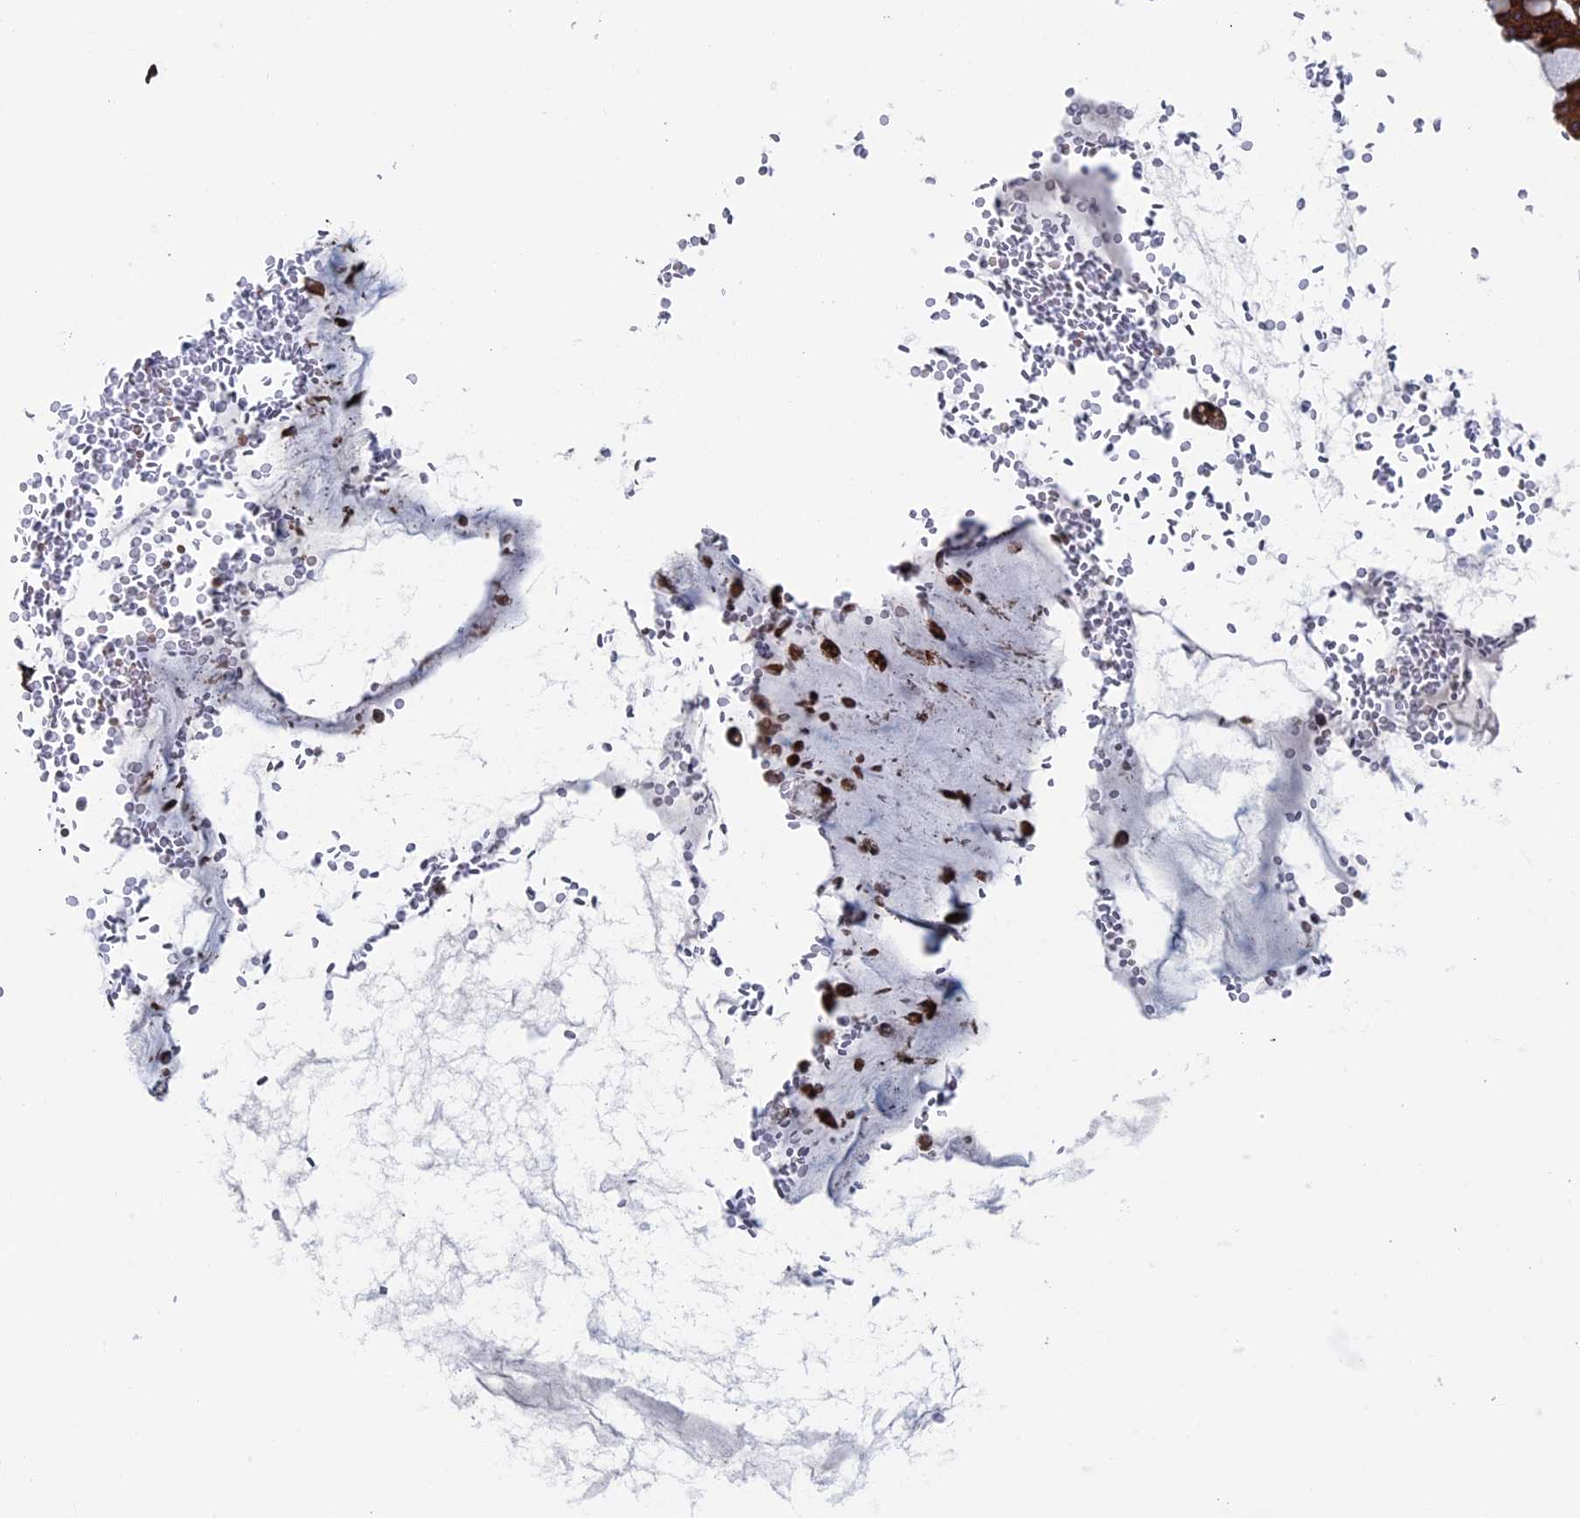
{"staining": {"intensity": "strong", "quantity": ">75%", "location": "cytoplasmic/membranous"}, "tissue": "ovarian cancer", "cell_type": "Tumor cells", "image_type": "cancer", "snomed": [{"axis": "morphology", "description": "Cystadenocarcinoma, mucinous, NOS"}, {"axis": "topography", "description": "Ovary"}], "caption": "Tumor cells reveal high levels of strong cytoplasmic/membranous staining in about >75% of cells in ovarian mucinous cystadenocarcinoma. (Brightfield microscopy of DAB IHC at high magnification).", "gene": "RPUSD1", "patient": {"sex": "female", "age": 73}}